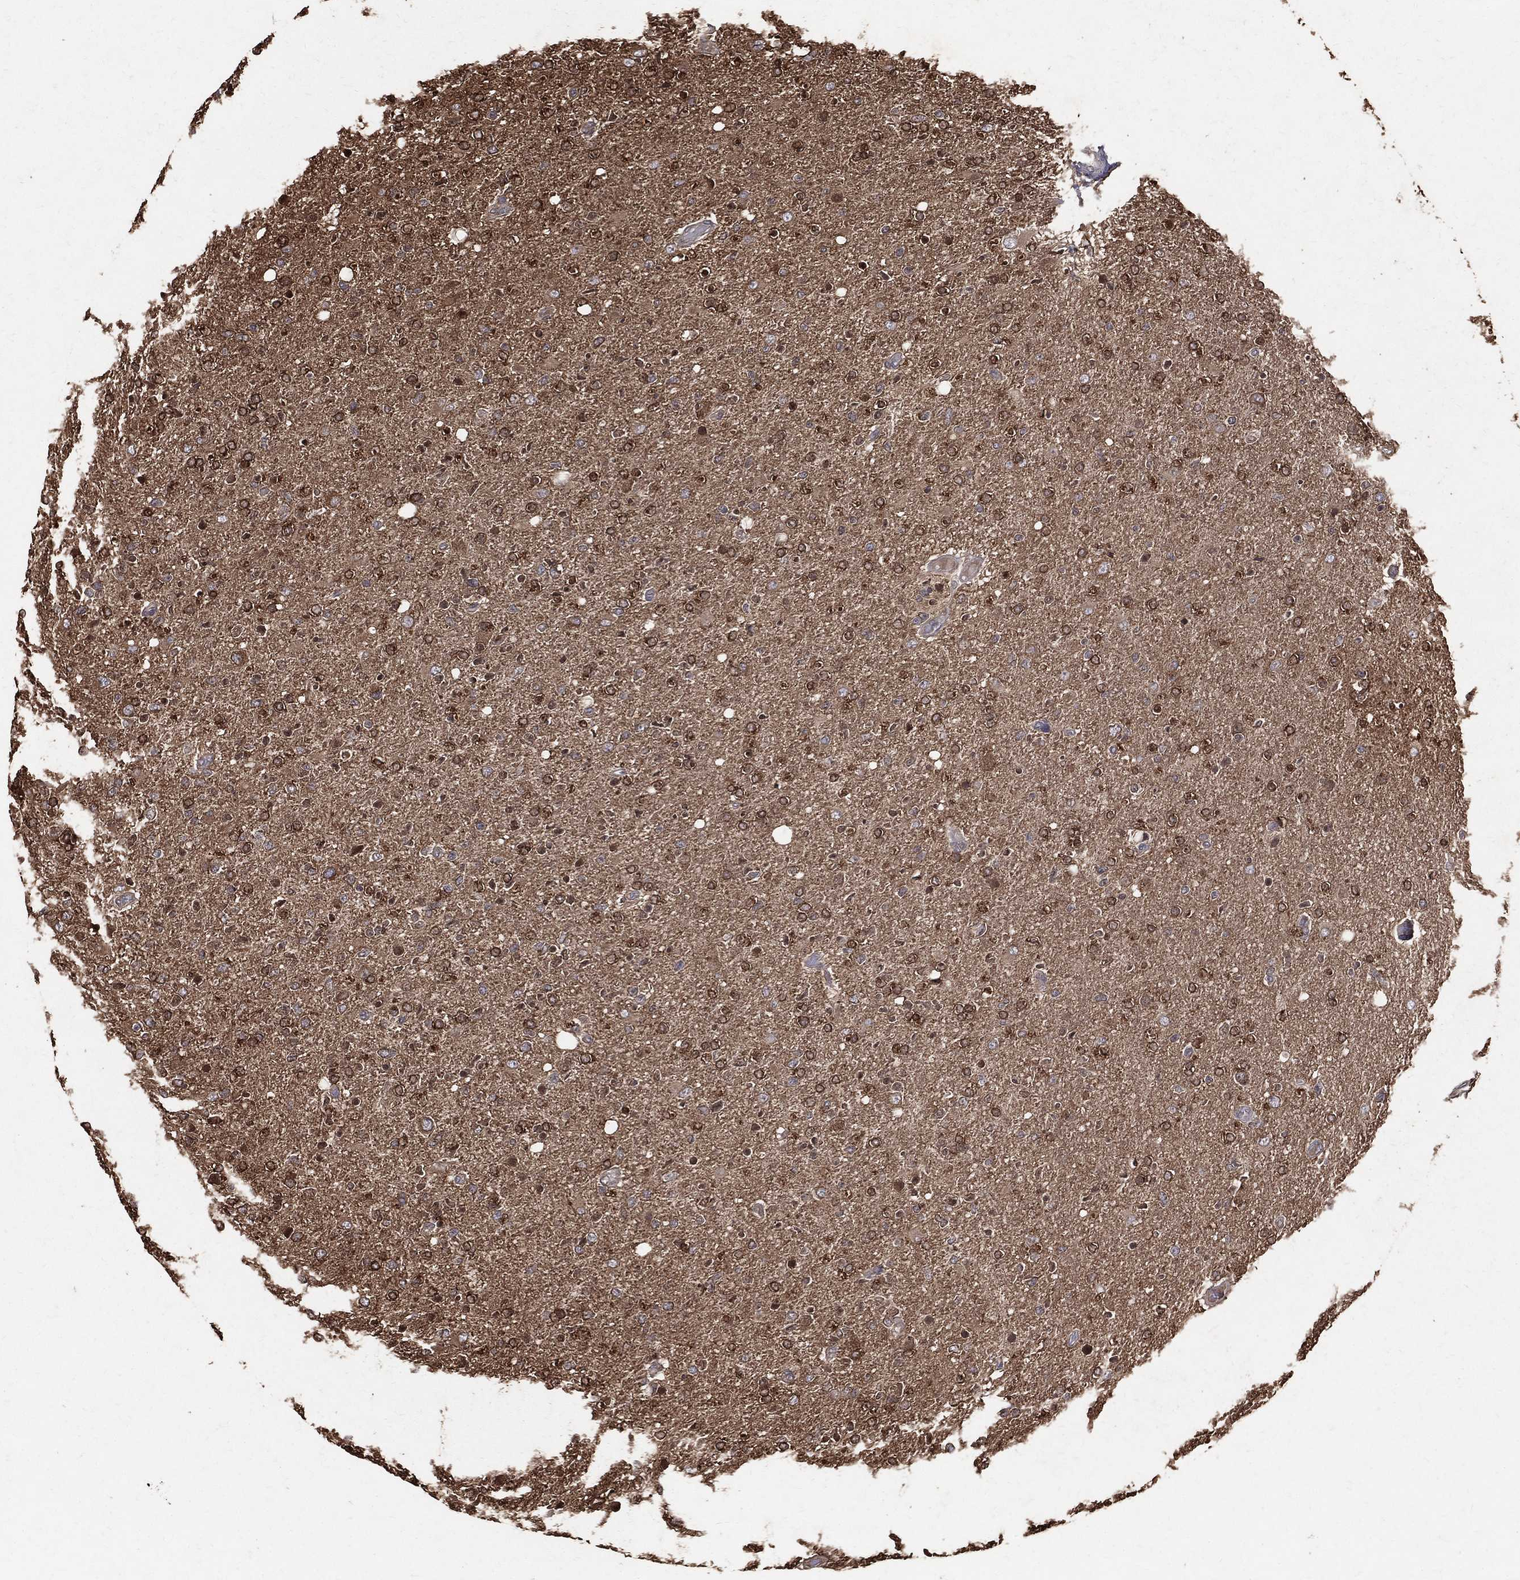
{"staining": {"intensity": "moderate", "quantity": "25%-75%", "location": "cytoplasmic/membranous"}, "tissue": "glioma", "cell_type": "Tumor cells", "image_type": "cancer", "snomed": [{"axis": "morphology", "description": "Glioma, malignant, High grade"}, {"axis": "topography", "description": "Cerebral cortex"}], "caption": "Moderate cytoplasmic/membranous protein expression is appreciated in about 25%-75% of tumor cells in high-grade glioma (malignant).", "gene": "DPYSL2", "patient": {"sex": "male", "age": 70}}